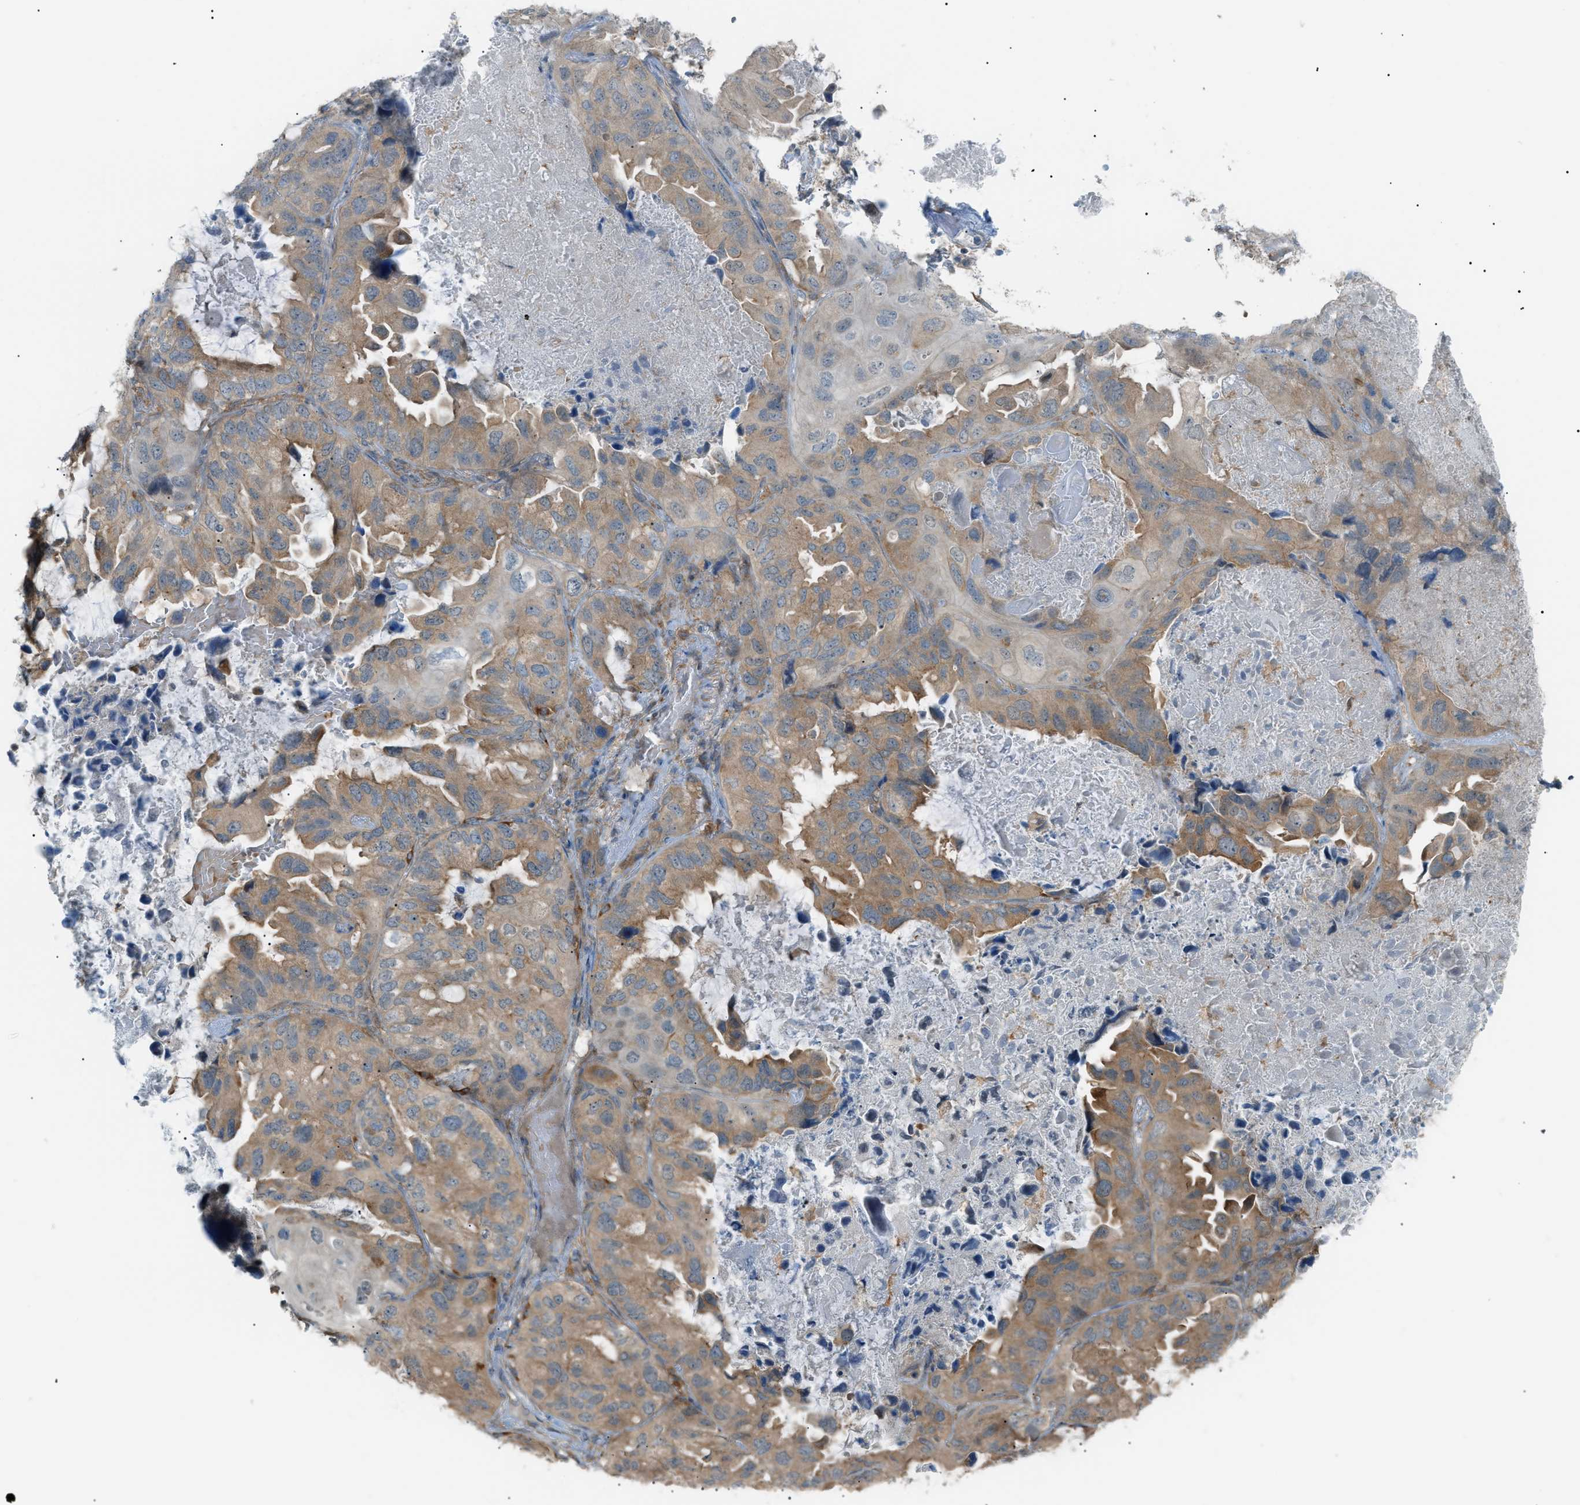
{"staining": {"intensity": "moderate", "quantity": ">75%", "location": "cytoplasmic/membranous"}, "tissue": "lung cancer", "cell_type": "Tumor cells", "image_type": "cancer", "snomed": [{"axis": "morphology", "description": "Squamous cell carcinoma, NOS"}, {"axis": "topography", "description": "Lung"}], "caption": "Immunohistochemistry of human squamous cell carcinoma (lung) displays medium levels of moderate cytoplasmic/membranous expression in about >75% of tumor cells.", "gene": "LPIN2", "patient": {"sex": "female", "age": 73}}